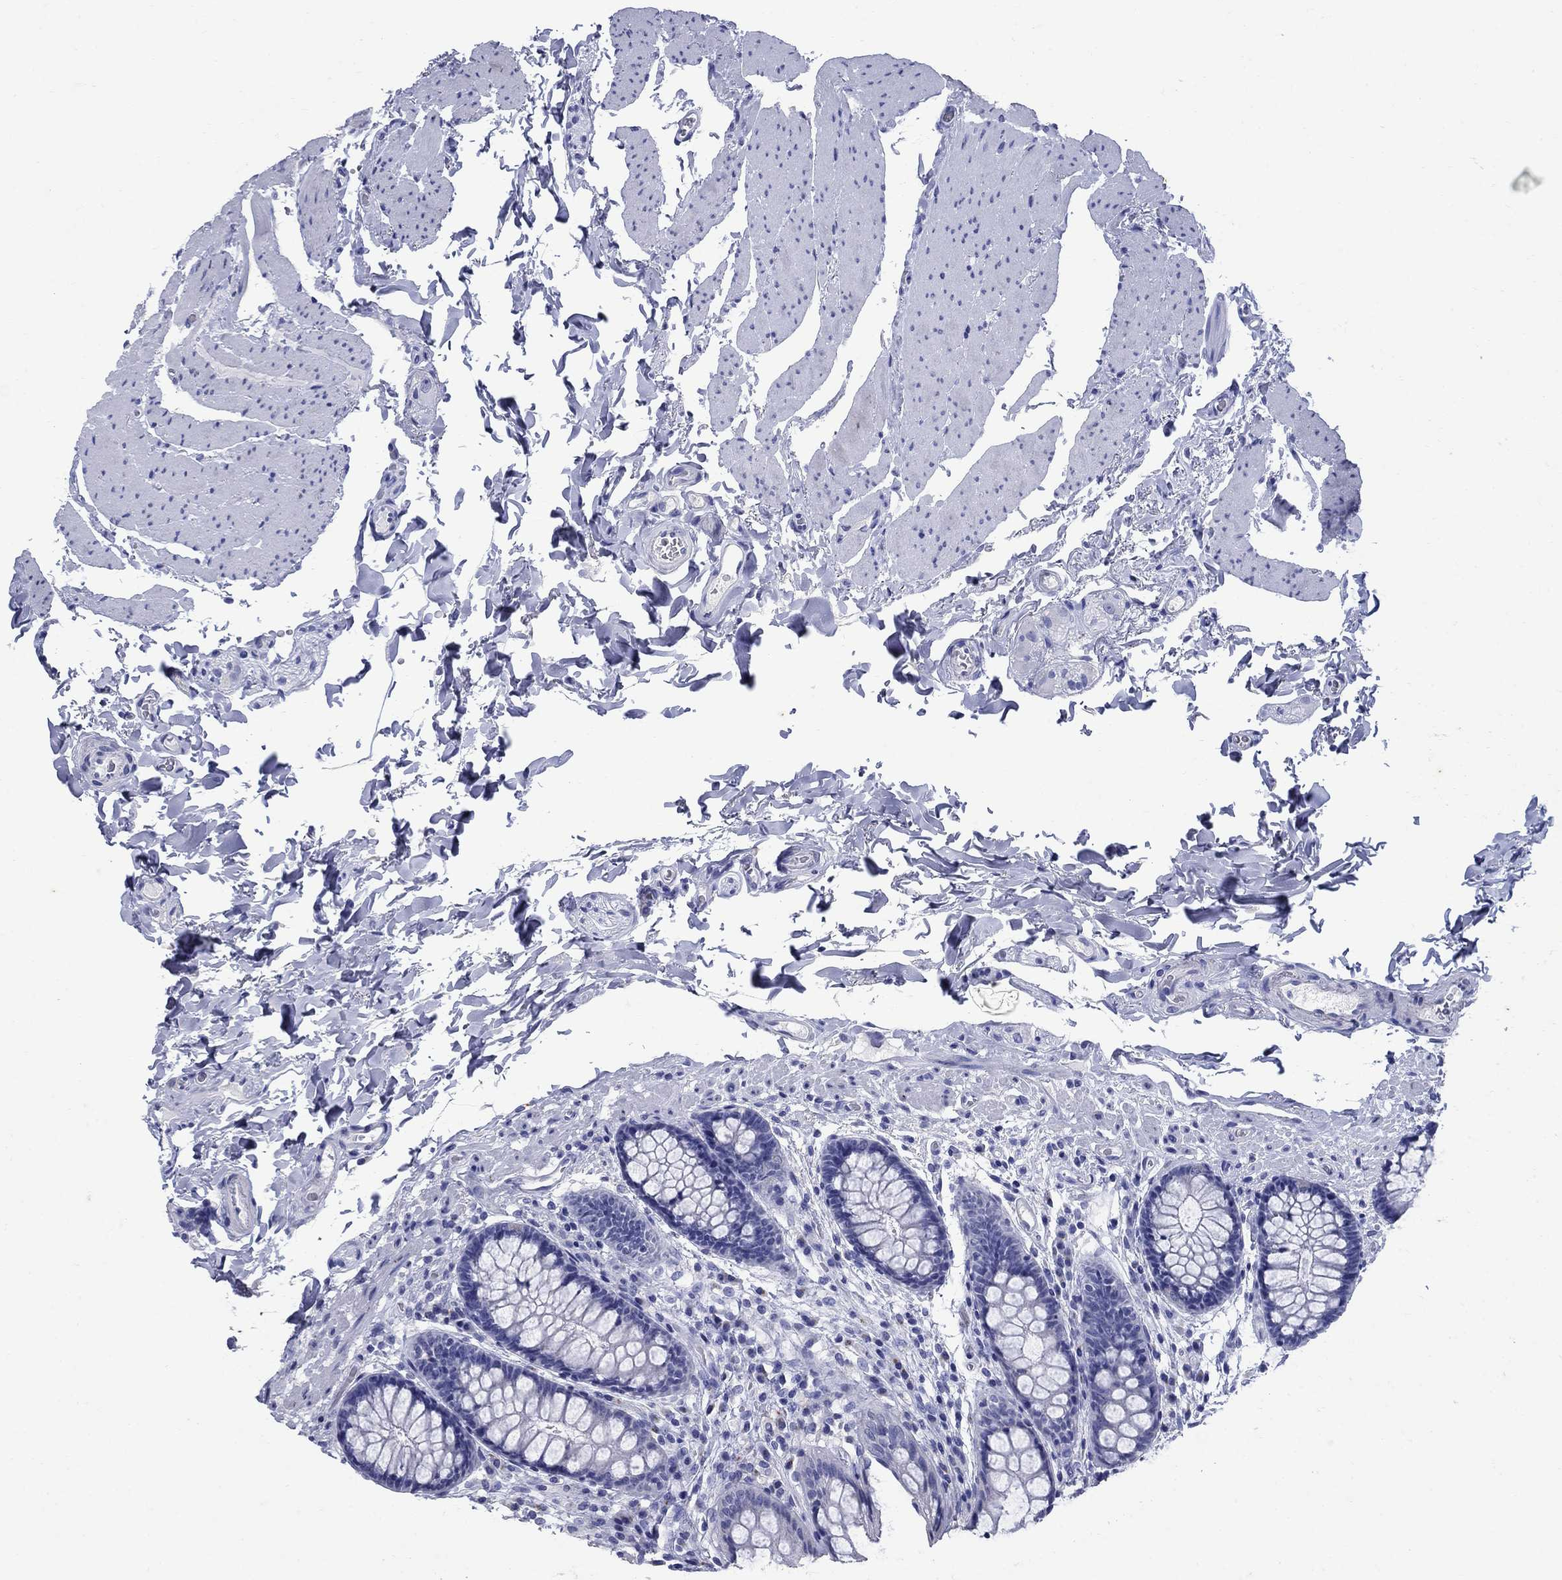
{"staining": {"intensity": "negative", "quantity": "none", "location": "none"}, "tissue": "colon", "cell_type": "Endothelial cells", "image_type": "normal", "snomed": [{"axis": "morphology", "description": "Normal tissue, NOS"}, {"axis": "topography", "description": "Colon"}], "caption": "A high-resolution micrograph shows immunohistochemistry staining of unremarkable colon, which reveals no significant positivity in endothelial cells. (DAB (3,3'-diaminobenzidine) immunohistochemistry (IHC) visualized using brightfield microscopy, high magnification).", "gene": "CD1A", "patient": {"sex": "female", "age": 86}}